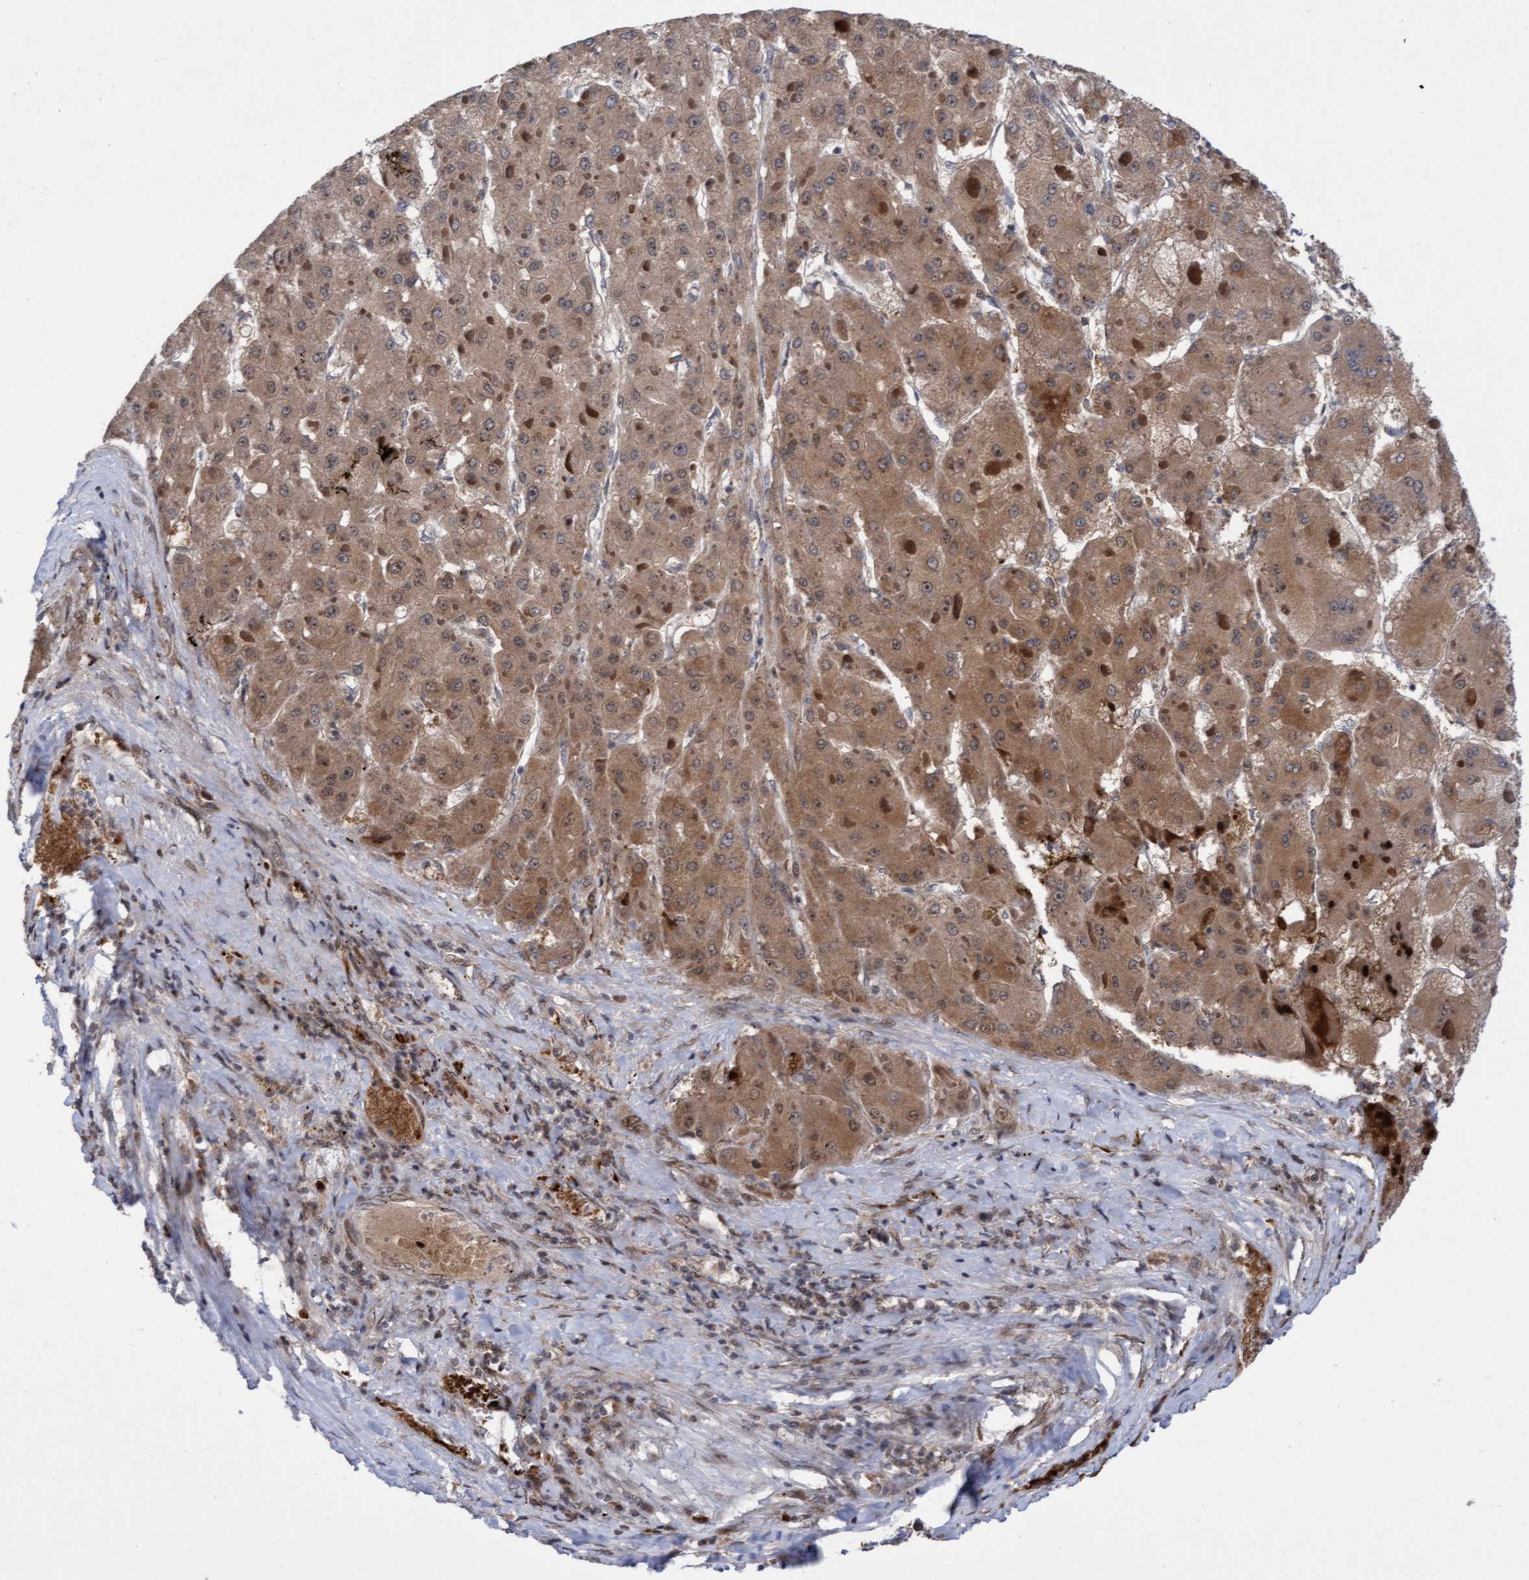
{"staining": {"intensity": "moderate", "quantity": ">75%", "location": "cytoplasmic/membranous"}, "tissue": "liver cancer", "cell_type": "Tumor cells", "image_type": "cancer", "snomed": [{"axis": "morphology", "description": "Carcinoma, Hepatocellular, NOS"}, {"axis": "topography", "description": "Liver"}], "caption": "Approximately >75% of tumor cells in liver hepatocellular carcinoma display moderate cytoplasmic/membranous protein expression as visualized by brown immunohistochemical staining.", "gene": "TANC2", "patient": {"sex": "female", "age": 73}}